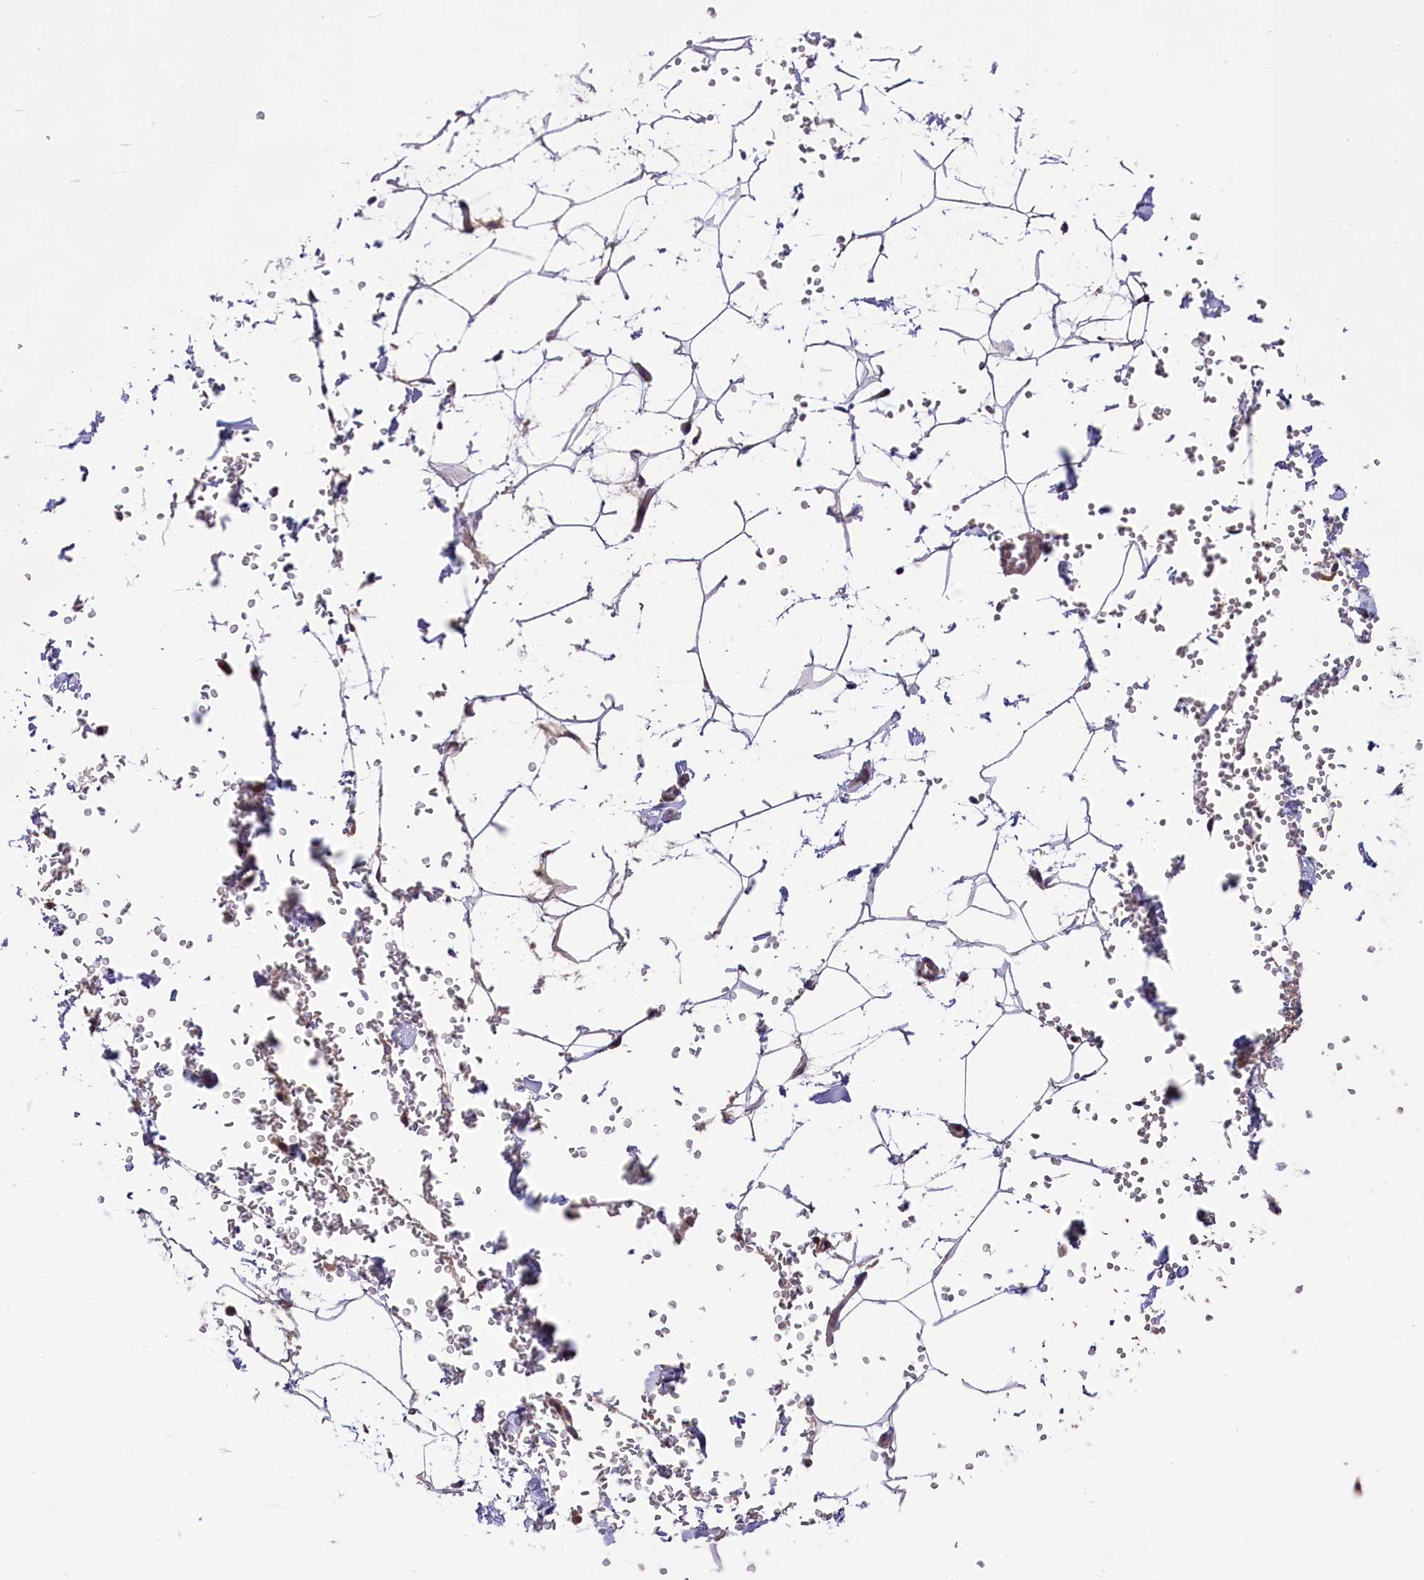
{"staining": {"intensity": "negative", "quantity": "none", "location": "none"}, "tissue": "adipose tissue", "cell_type": "Adipocytes", "image_type": "normal", "snomed": [{"axis": "morphology", "description": "Normal tissue, NOS"}, {"axis": "topography", "description": "Gallbladder"}, {"axis": "topography", "description": "Peripheral nerve tissue"}], "caption": "This is an immunohistochemistry image of benign human adipose tissue. There is no positivity in adipocytes.", "gene": "ABCC10", "patient": {"sex": "male", "age": 38}}